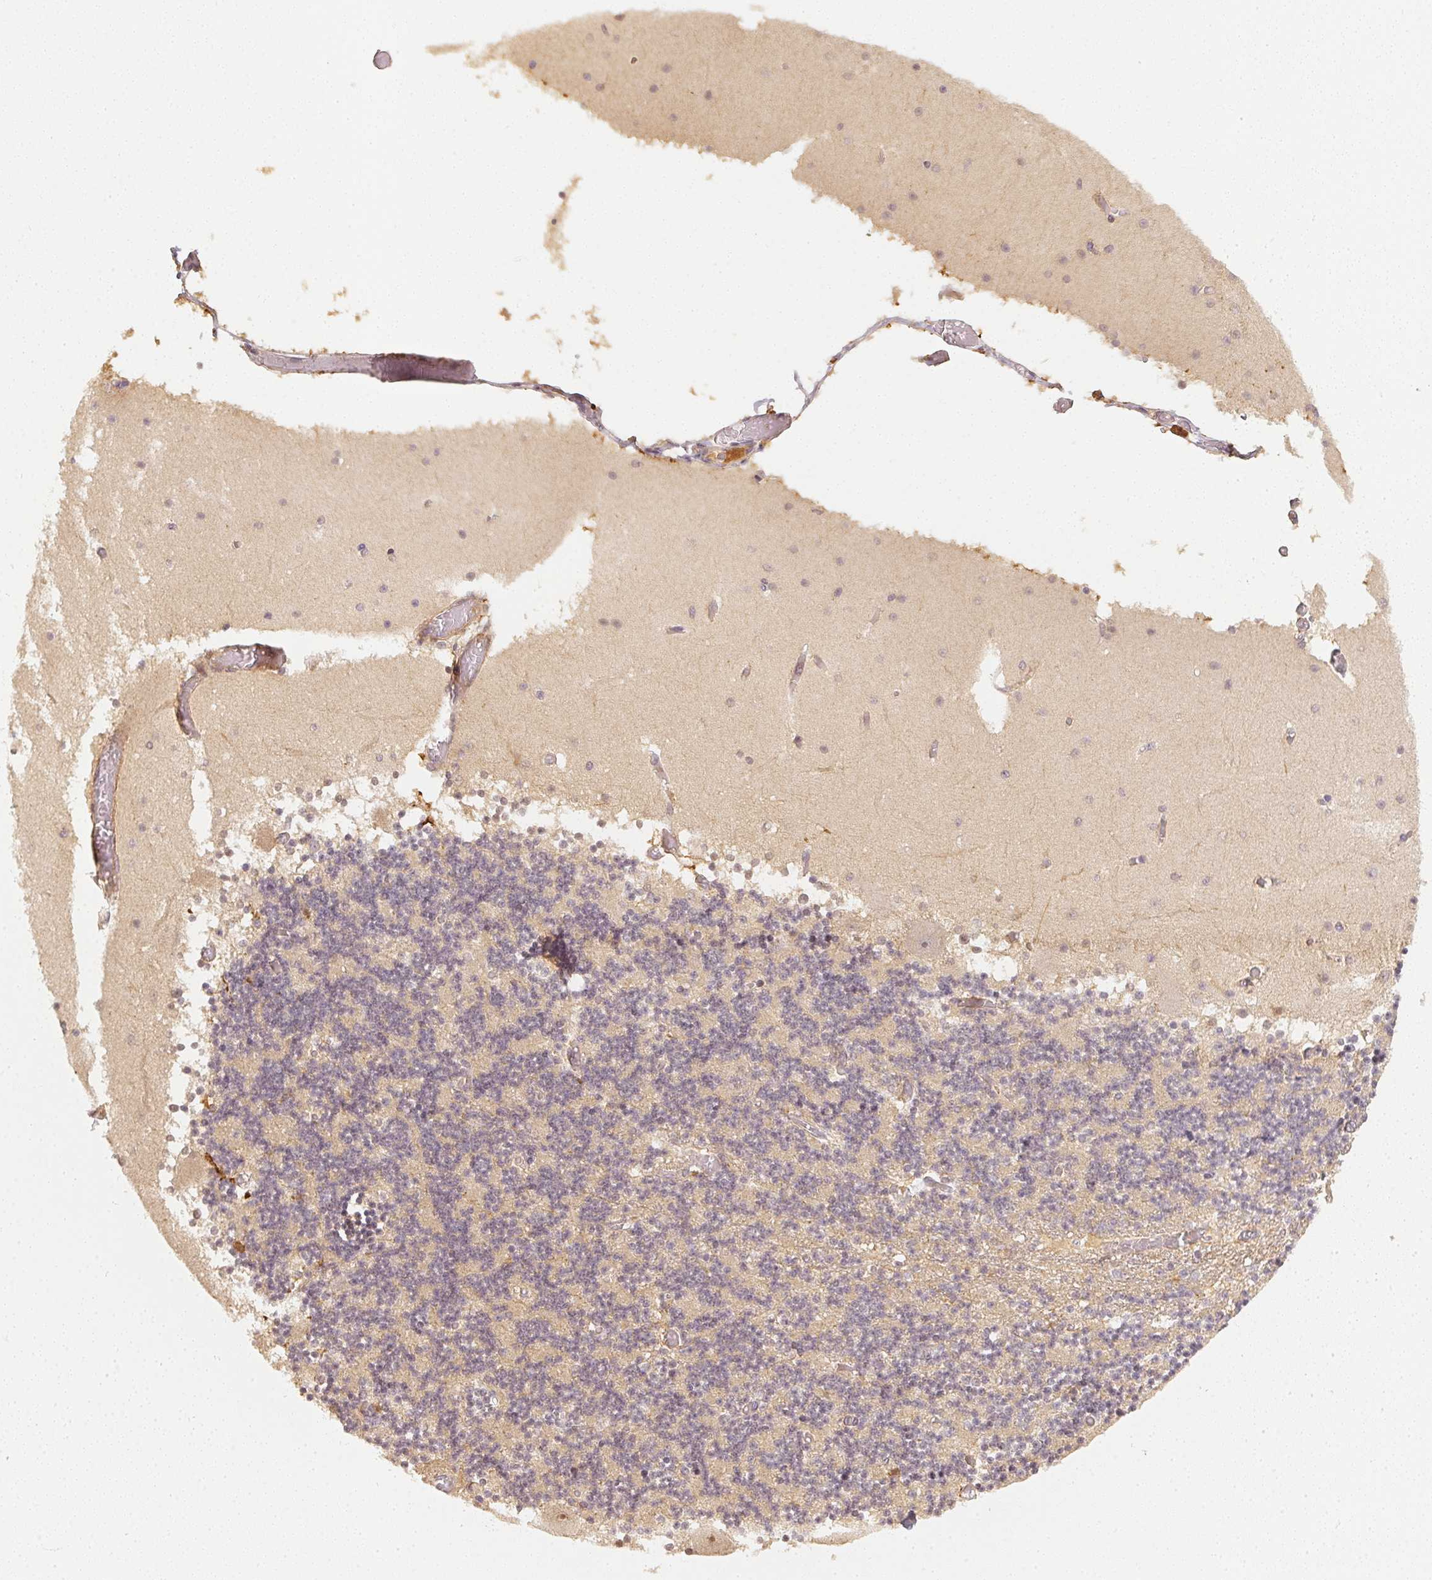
{"staining": {"intensity": "negative", "quantity": "none", "location": "none"}, "tissue": "cerebellum", "cell_type": "Cells in granular layer", "image_type": "normal", "snomed": [{"axis": "morphology", "description": "Normal tissue, NOS"}, {"axis": "topography", "description": "Cerebellum"}], "caption": "Immunohistochemistry micrograph of unremarkable cerebellum: cerebellum stained with DAB (3,3'-diaminobenzidine) shows no significant protein positivity in cells in granular layer. (Brightfield microscopy of DAB (3,3'-diaminobenzidine) IHC at high magnification).", "gene": "SERPINE1", "patient": {"sex": "female", "age": 28}}